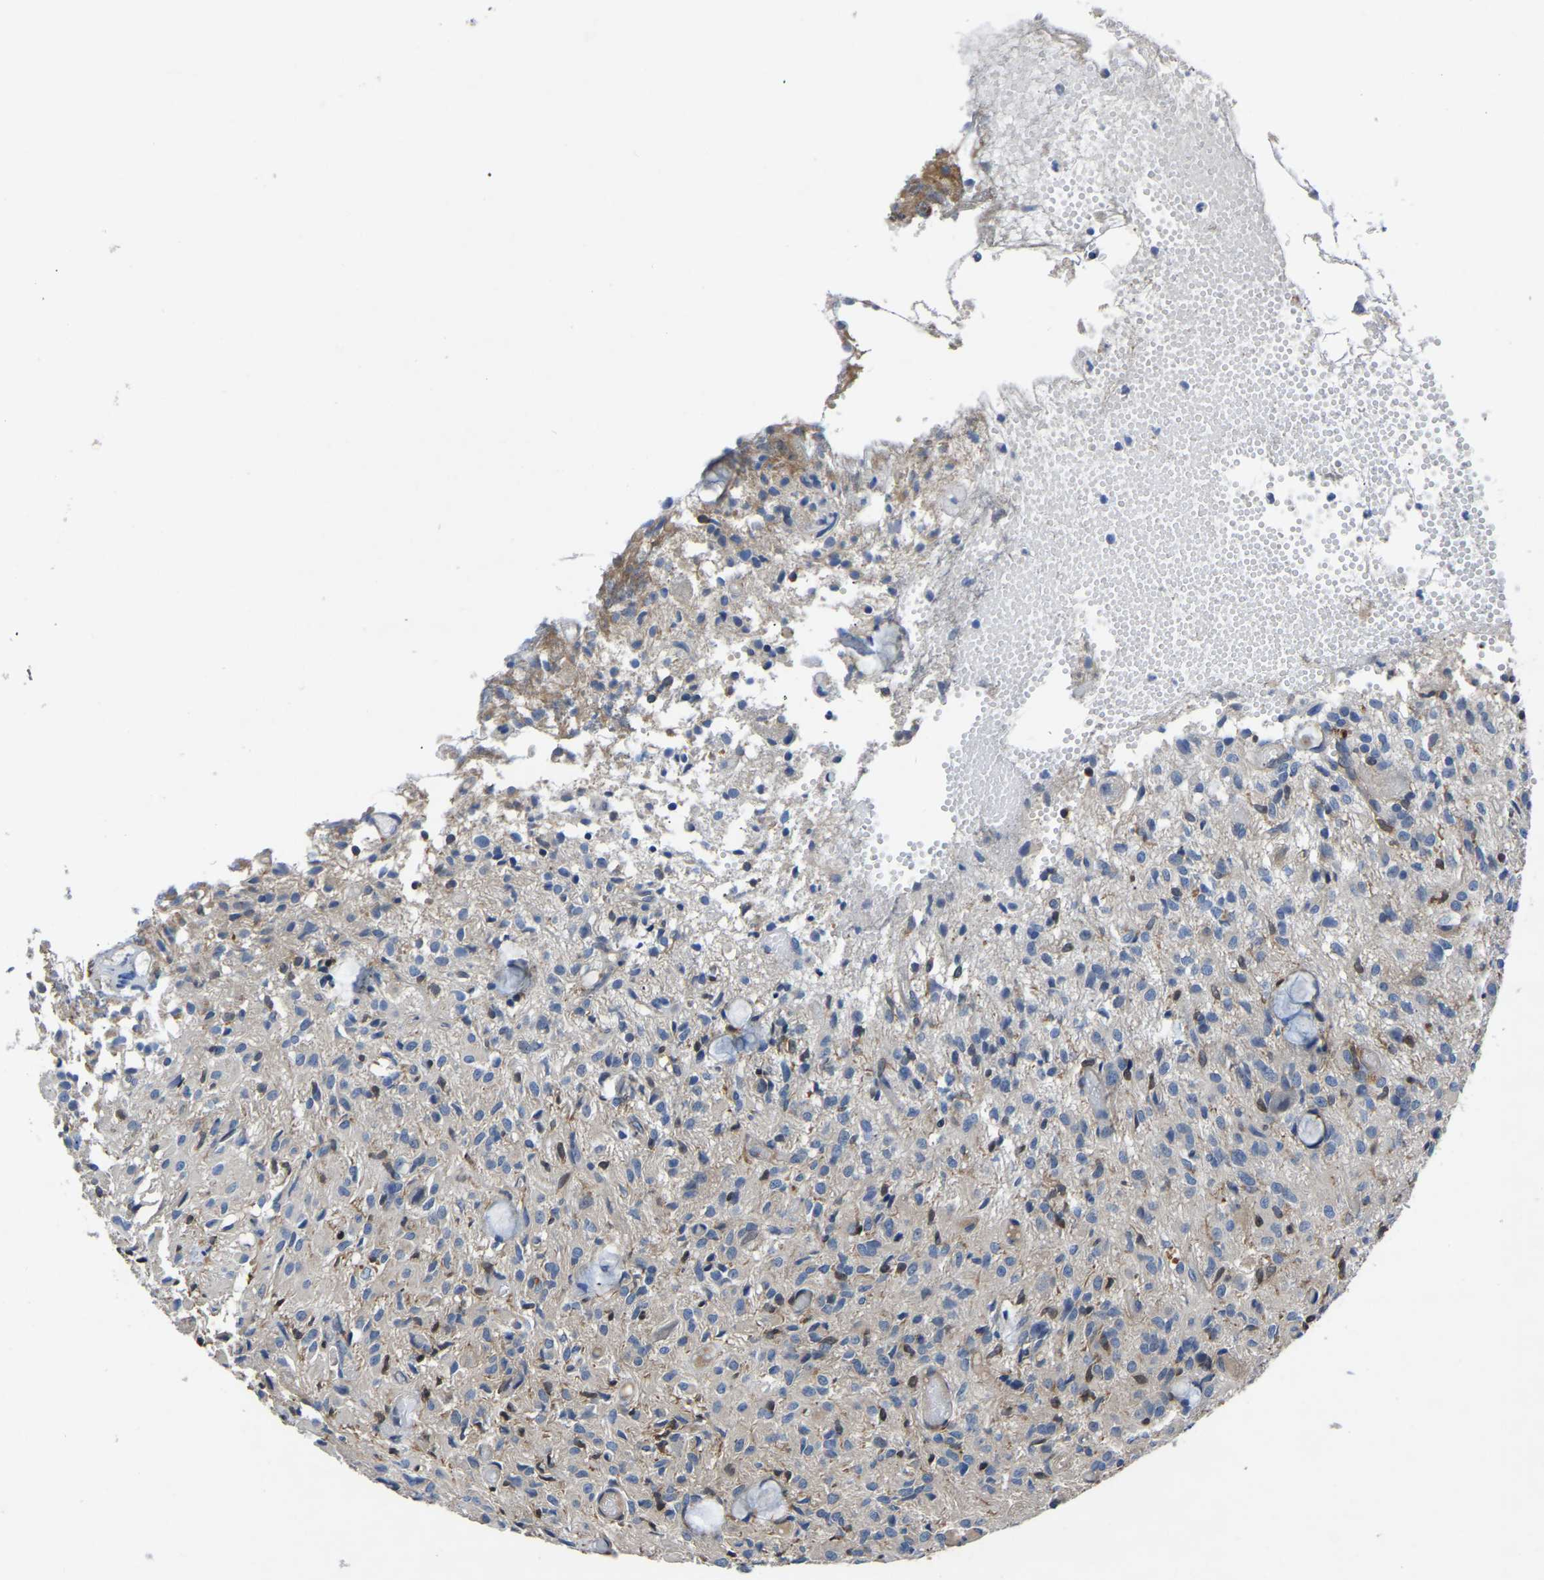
{"staining": {"intensity": "negative", "quantity": "none", "location": "none"}, "tissue": "glioma", "cell_type": "Tumor cells", "image_type": "cancer", "snomed": [{"axis": "morphology", "description": "Glioma, malignant, High grade"}, {"axis": "topography", "description": "Brain"}], "caption": "High power microscopy micrograph of an IHC histopathology image of glioma, revealing no significant expression in tumor cells.", "gene": "ATG2B", "patient": {"sex": "female", "age": 59}}